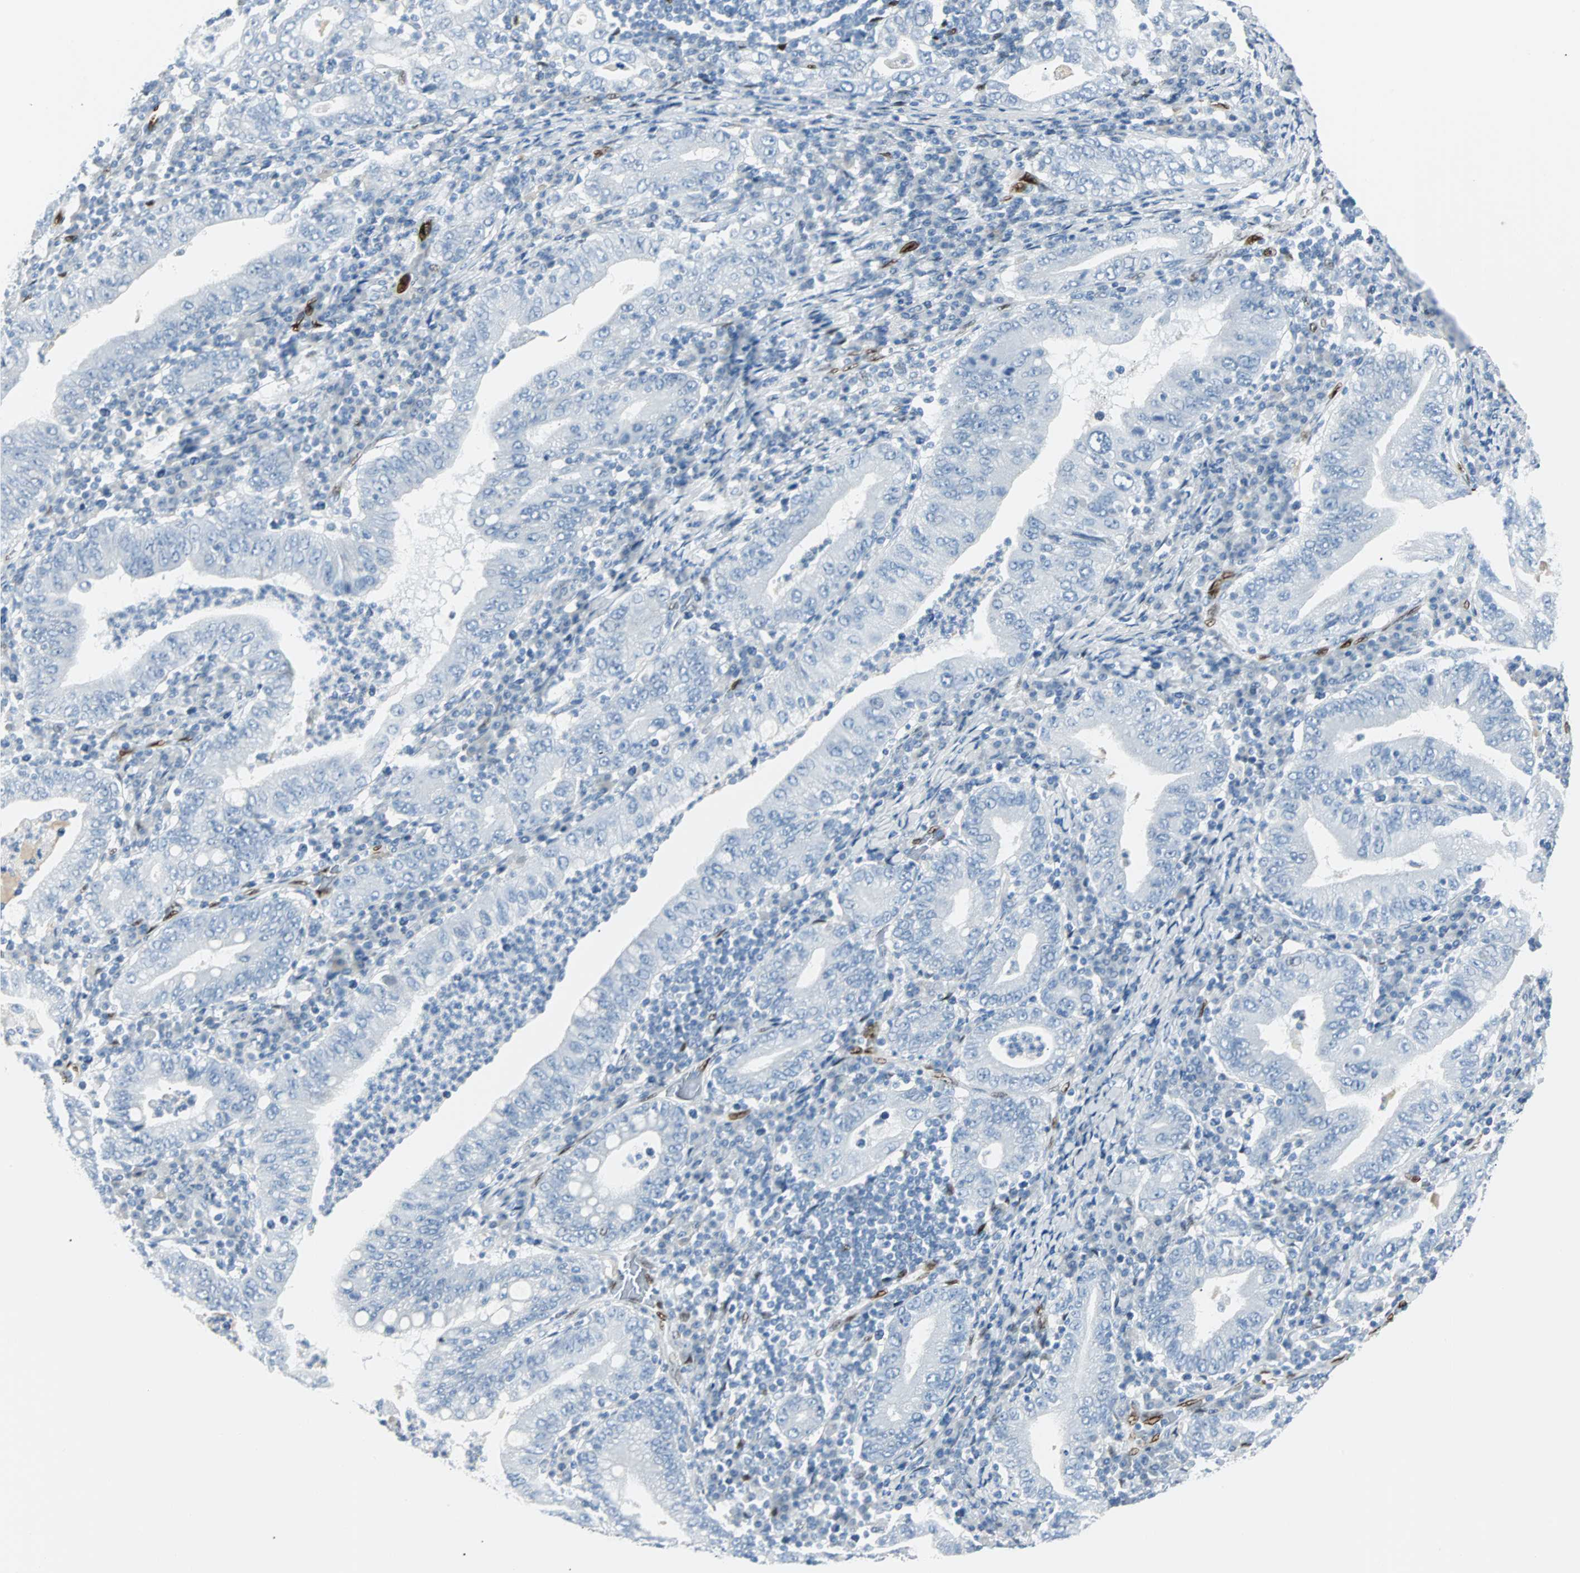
{"staining": {"intensity": "negative", "quantity": "none", "location": "none"}, "tissue": "stomach cancer", "cell_type": "Tumor cells", "image_type": "cancer", "snomed": [{"axis": "morphology", "description": "Normal tissue, NOS"}, {"axis": "morphology", "description": "Adenocarcinoma, NOS"}, {"axis": "topography", "description": "Esophagus"}, {"axis": "topography", "description": "Stomach, upper"}, {"axis": "topography", "description": "Peripheral nerve tissue"}], "caption": "Micrograph shows no significant protein staining in tumor cells of adenocarcinoma (stomach).", "gene": "IL33", "patient": {"sex": "male", "age": 62}}